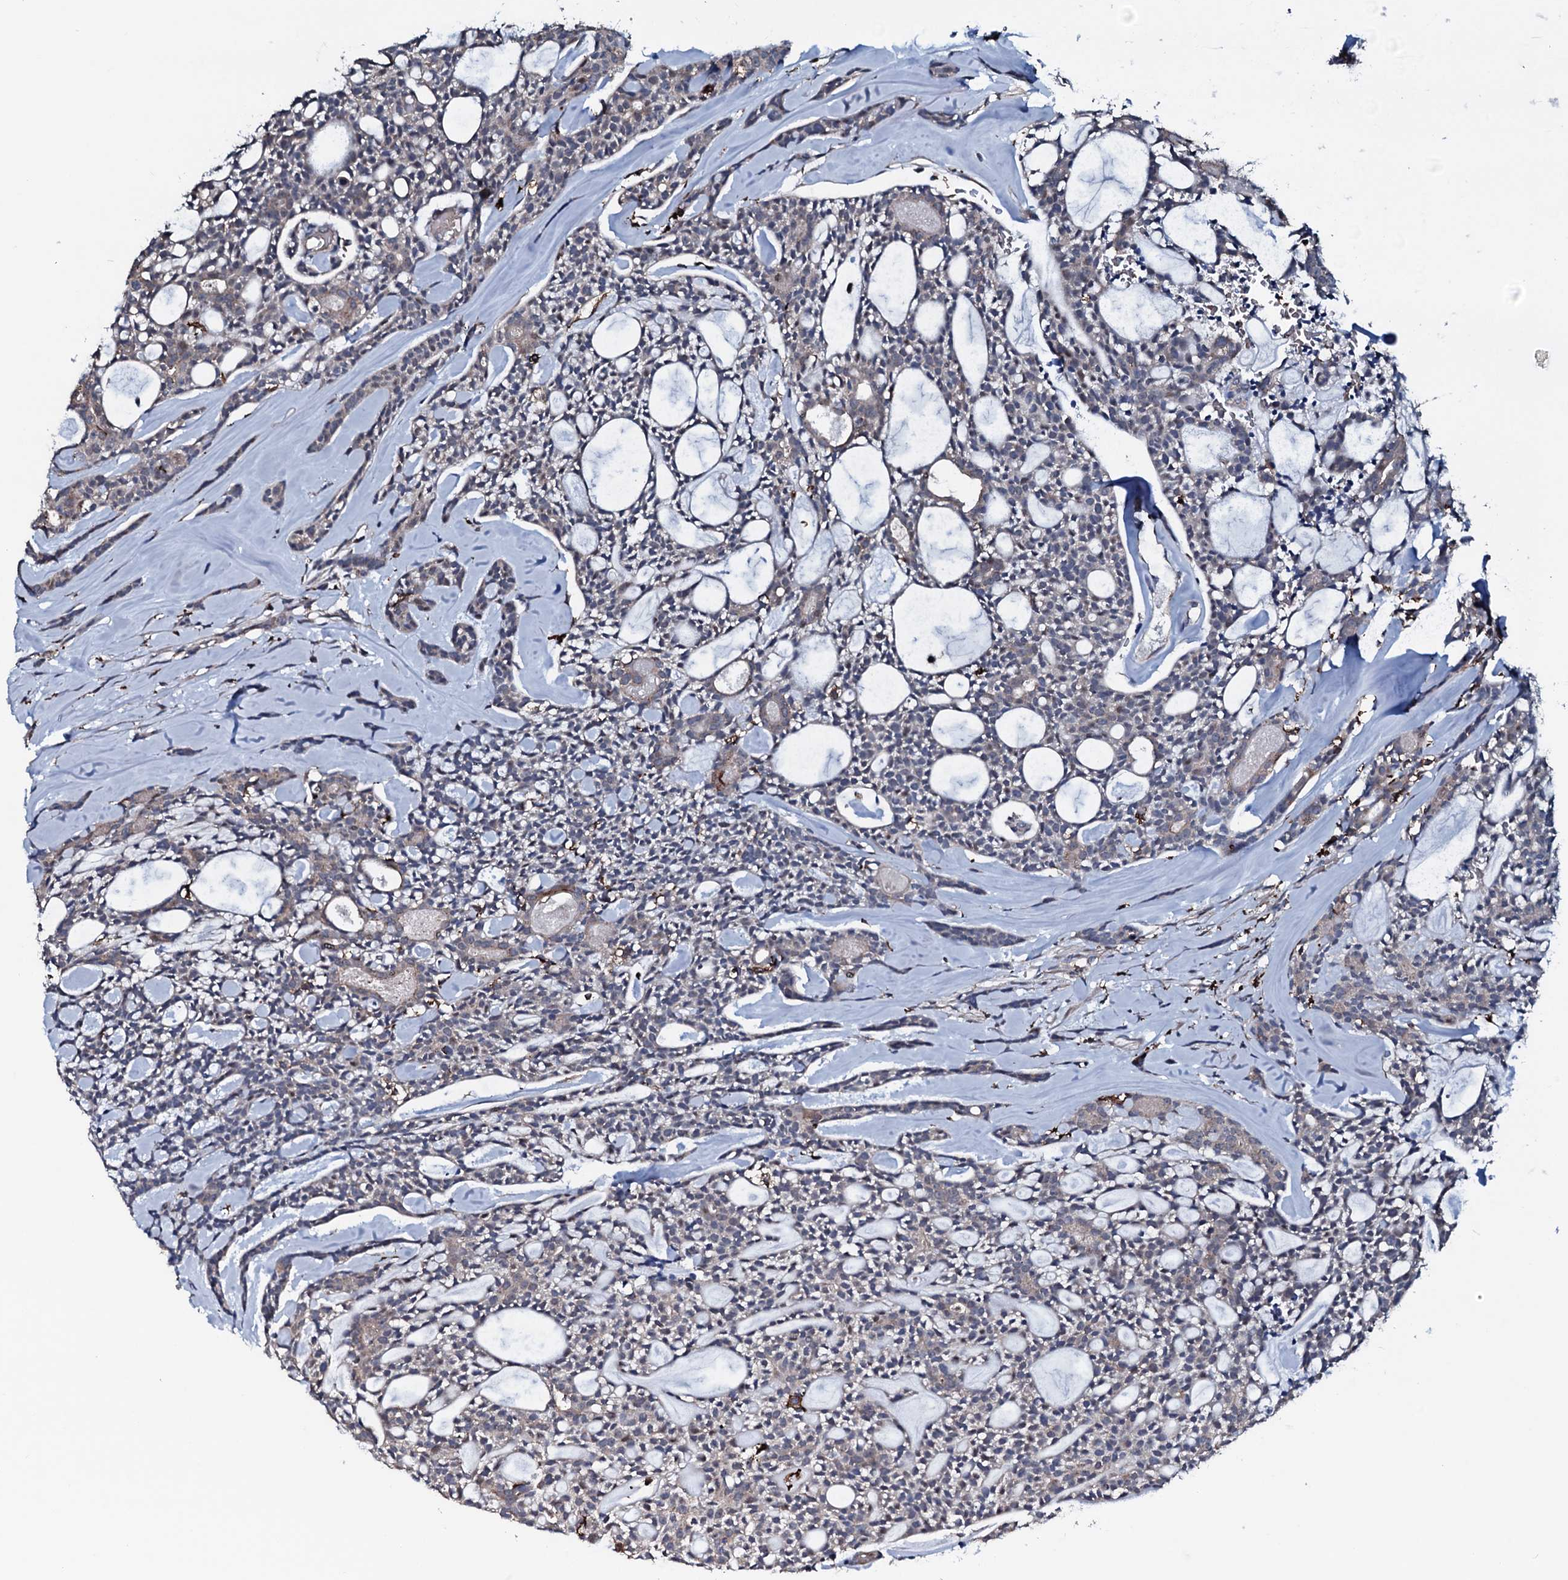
{"staining": {"intensity": "negative", "quantity": "none", "location": "none"}, "tissue": "head and neck cancer", "cell_type": "Tumor cells", "image_type": "cancer", "snomed": [{"axis": "morphology", "description": "Adenocarcinoma, NOS"}, {"axis": "topography", "description": "Salivary gland"}, {"axis": "topography", "description": "Head-Neck"}], "caption": "The image exhibits no staining of tumor cells in head and neck cancer.", "gene": "OGFOD2", "patient": {"sex": "male", "age": 55}}